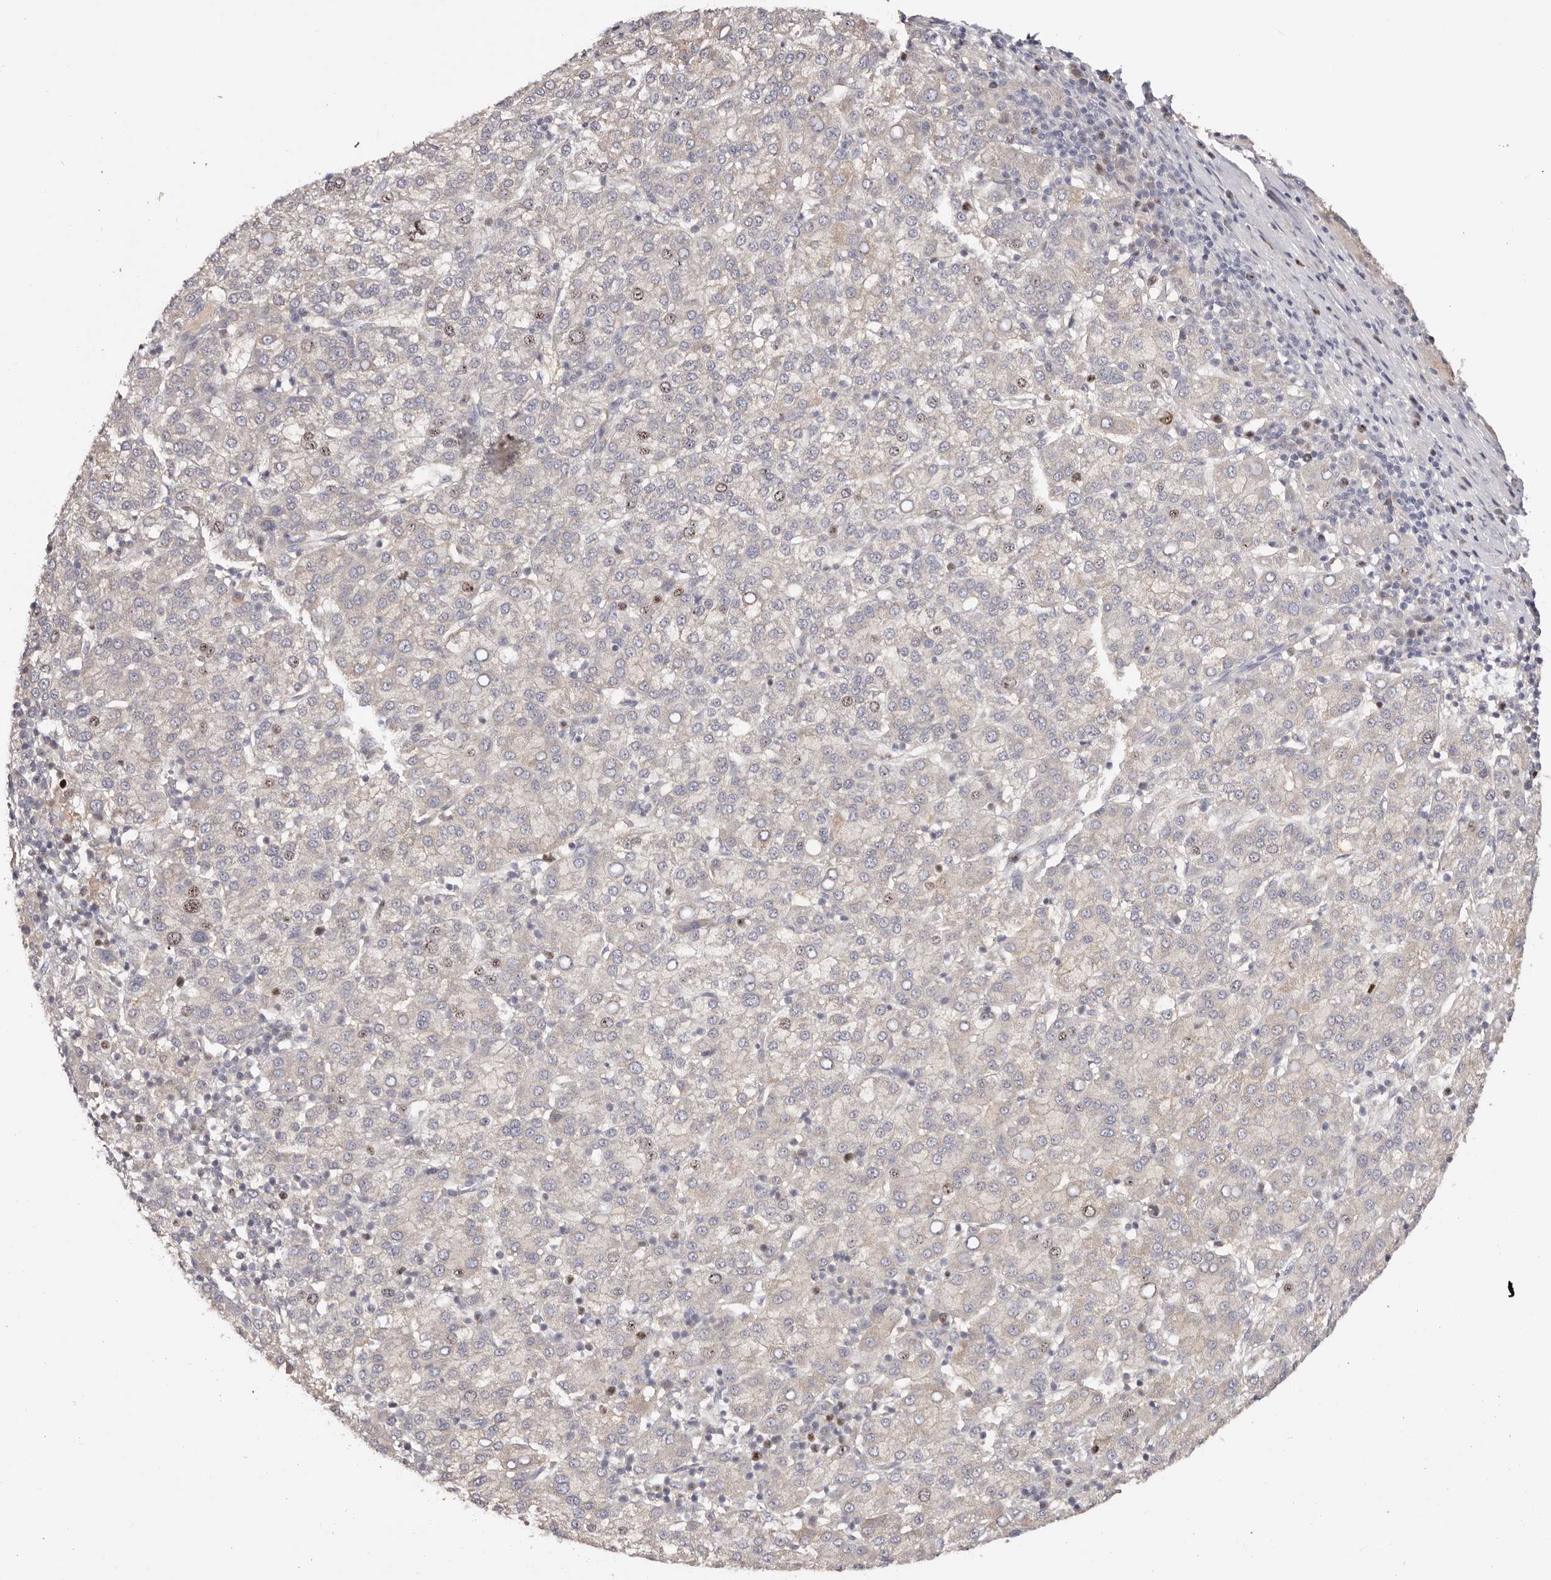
{"staining": {"intensity": "weak", "quantity": "<25%", "location": "nuclear"}, "tissue": "liver cancer", "cell_type": "Tumor cells", "image_type": "cancer", "snomed": [{"axis": "morphology", "description": "Carcinoma, Hepatocellular, NOS"}, {"axis": "topography", "description": "Liver"}], "caption": "Protein analysis of liver cancer shows no significant staining in tumor cells.", "gene": "CCDC190", "patient": {"sex": "female", "age": 58}}